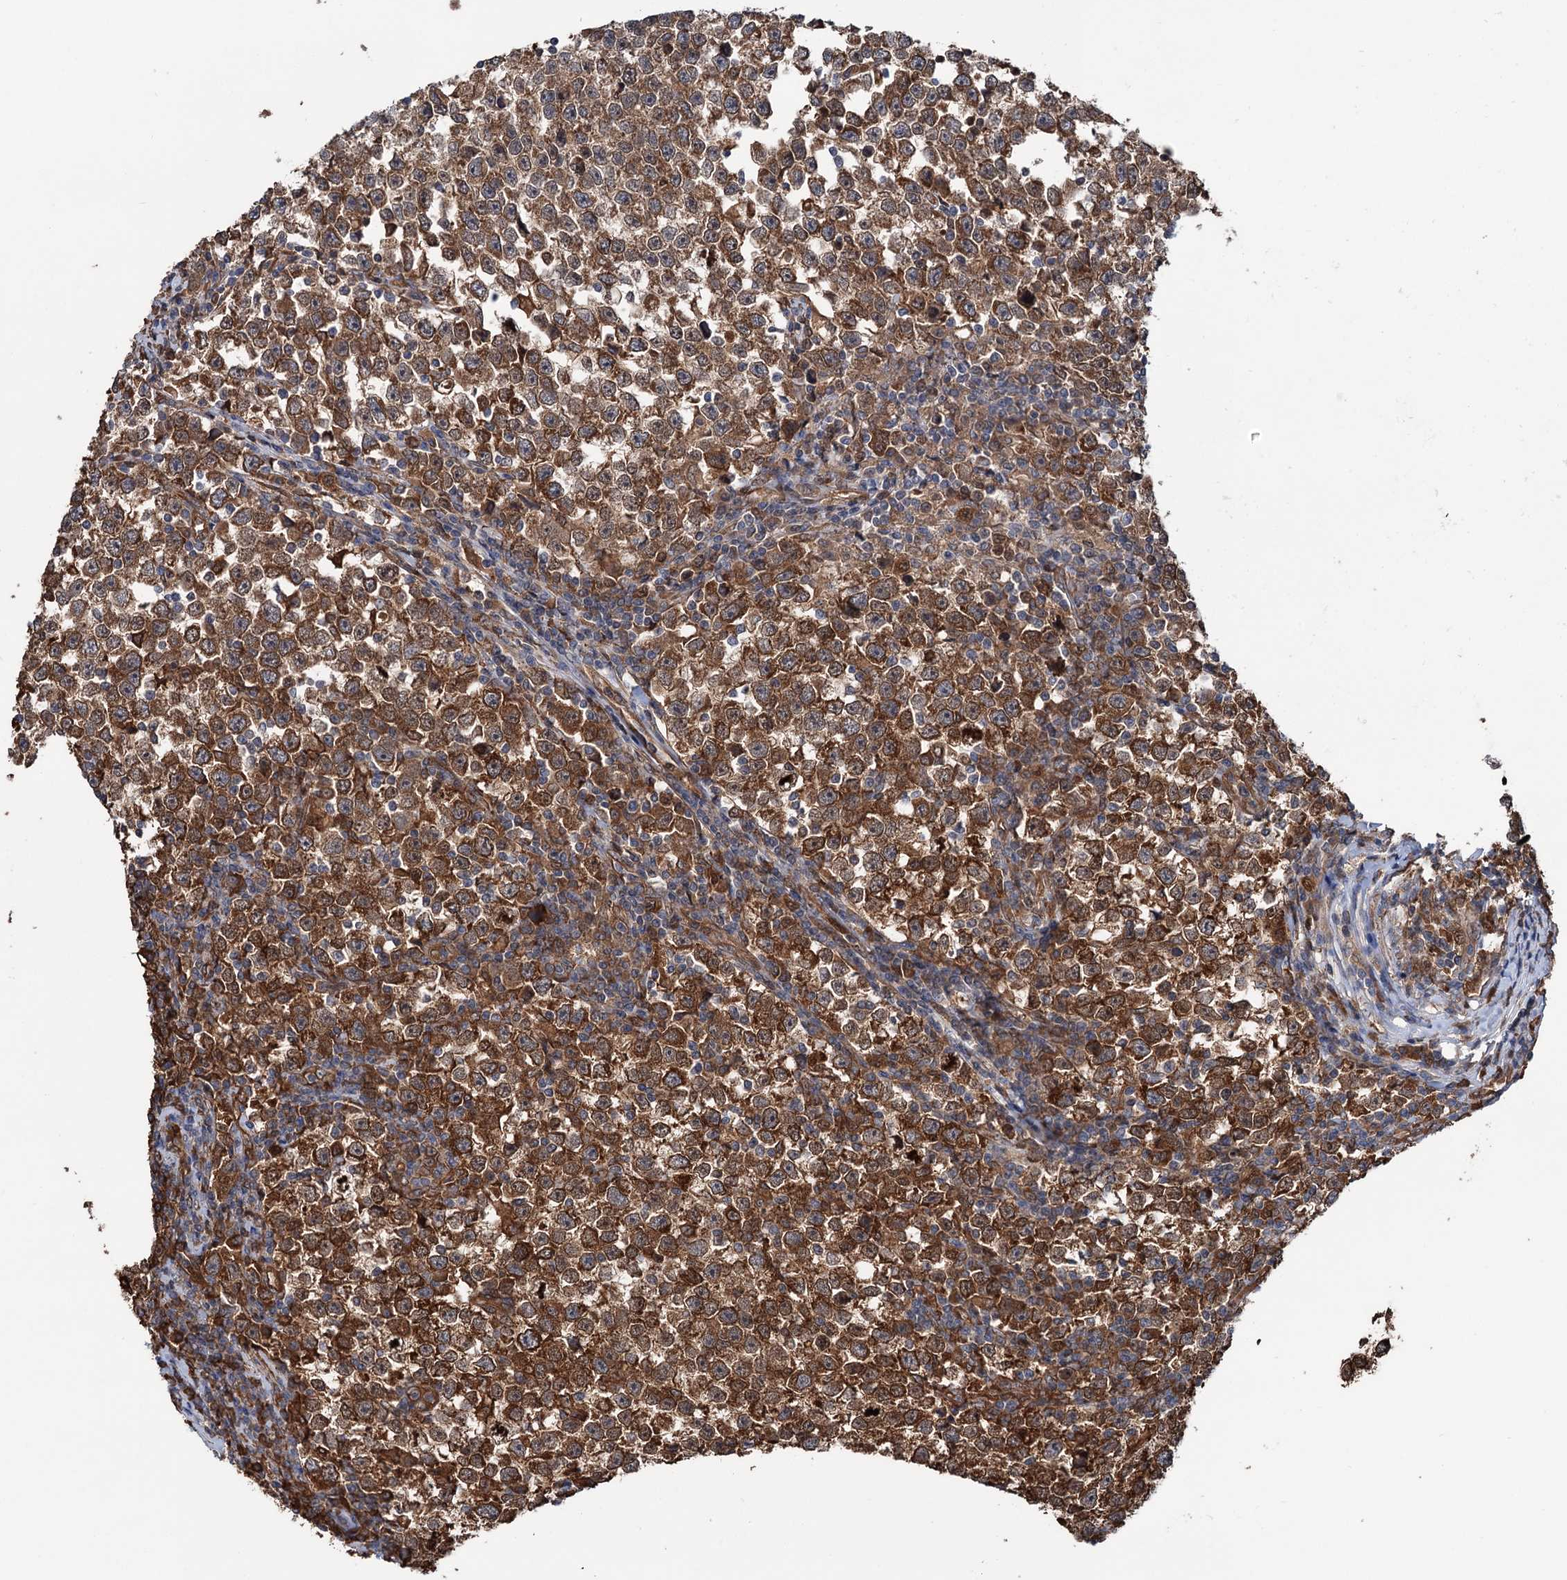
{"staining": {"intensity": "strong", "quantity": ">75%", "location": "cytoplasmic/membranous"}, "tissue": "testis cancer", "cell_type": "Tumor cells", "image_type": "cancer", "snomed": [{"axis": "morphology", "description": "Normal tissue, NOS"}, {"axis": "morphology", "description": "Seminoma, NOS"}, {"axis": "topography", "description": "Testis"}], "caption": "The immunohistochemical stain highlights strong cytoplasmic/membranous staining in tumor cells of testis seminoma tissue.", "gene": "NCAPD2", "patient": {"sex": "male", "age": 43}}